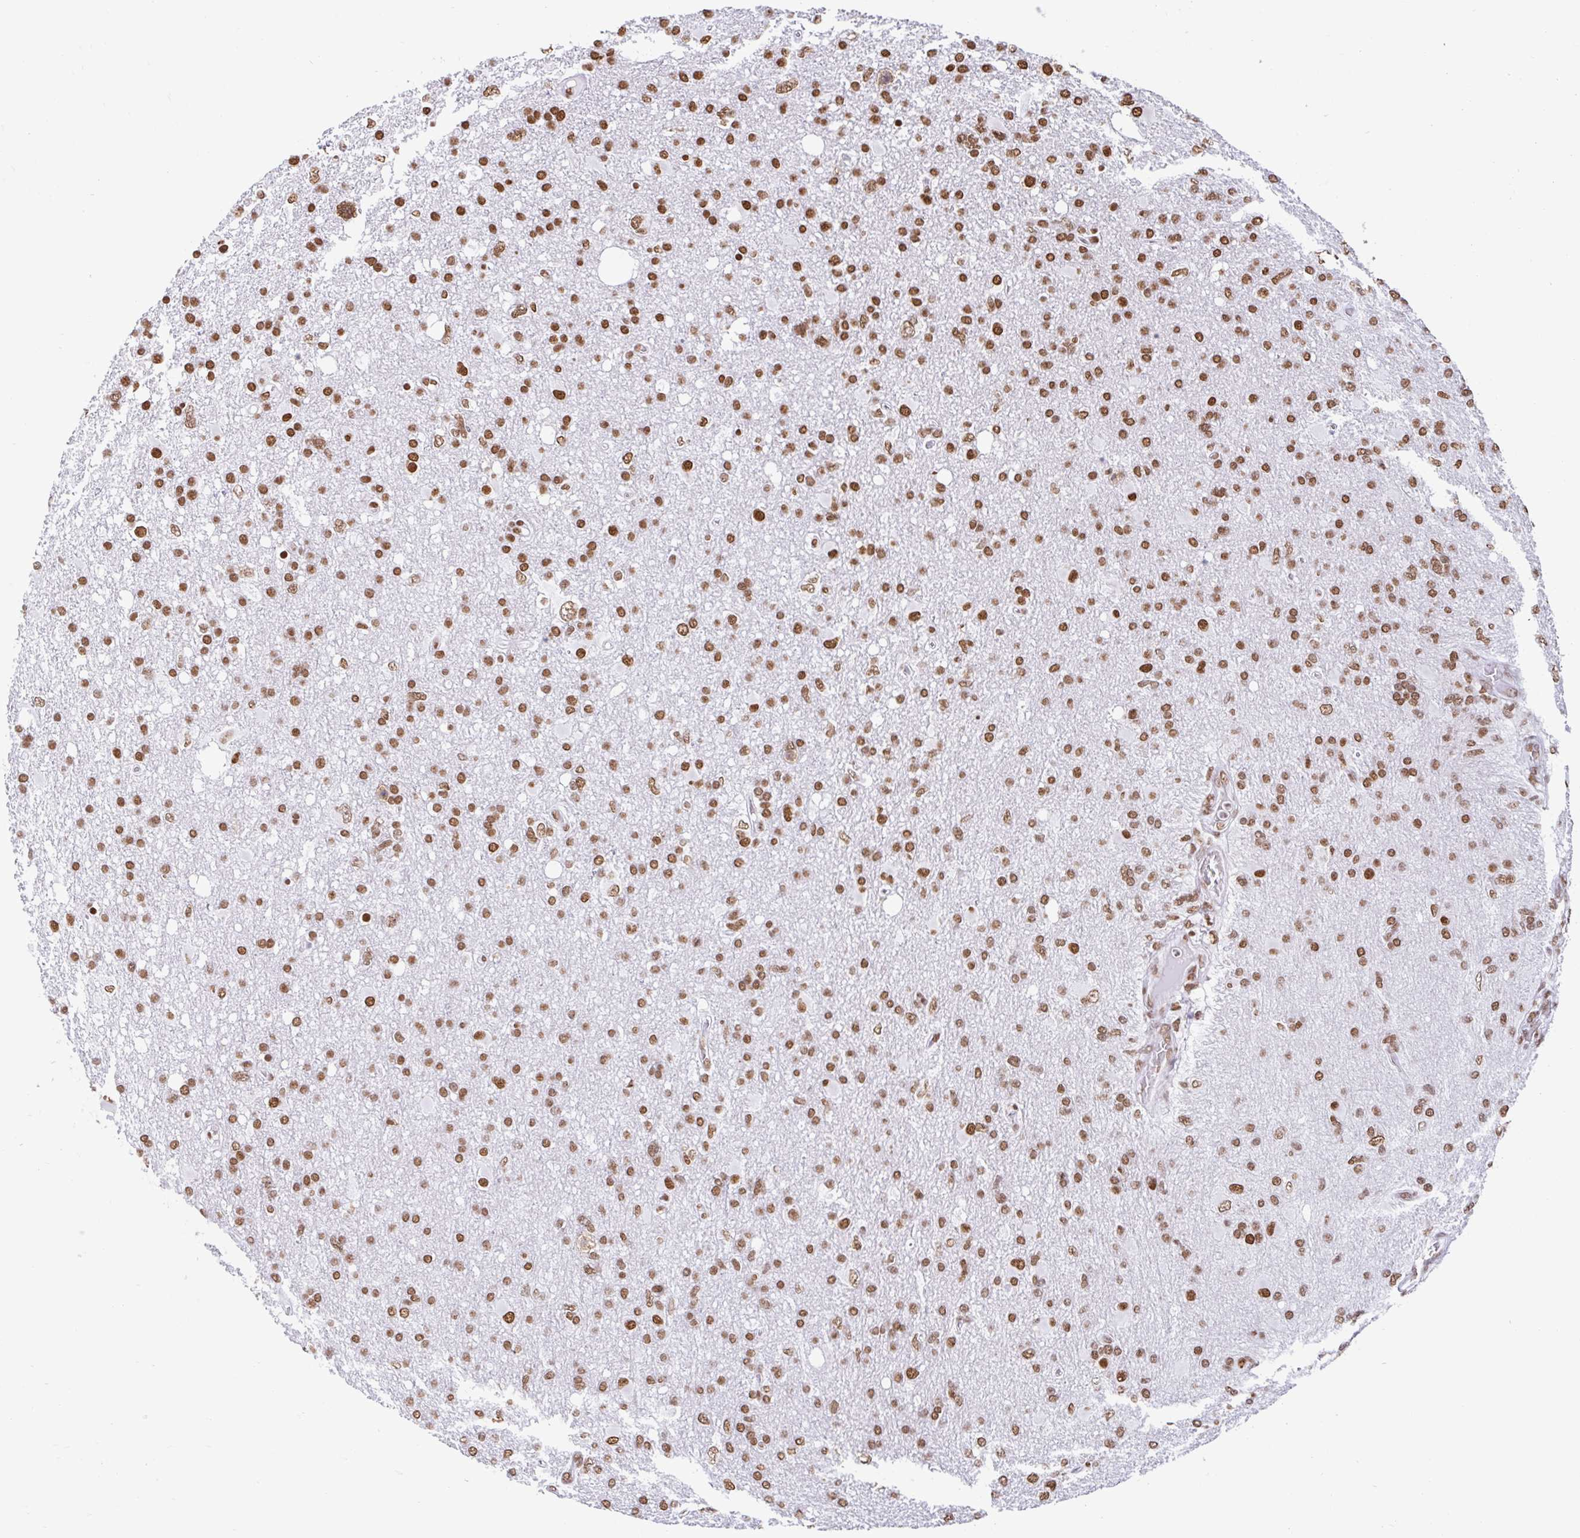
{"staining": {"intensity": "moderate", "quantity": ">75%", "location": "nuclear"}, "tissue": "glioma", "cell_type": "Tumor cells", "image_type": "cancer", "snomed": [{"axis": "morphology", "description": "Glioma, malignant, High grade"}, {"axis": "topography", "description": "Brain"}], "caption": "This histopathology image demonstrates high-grade glioma (malignant) stained with IHC to label a protein in brown. The nuclear of tumor cells show moderate positivity for the protein. Nuclei are counter-stained blue.", "gene": "KHDRBS1", "patient": {"sex": "male", "age": 61}}